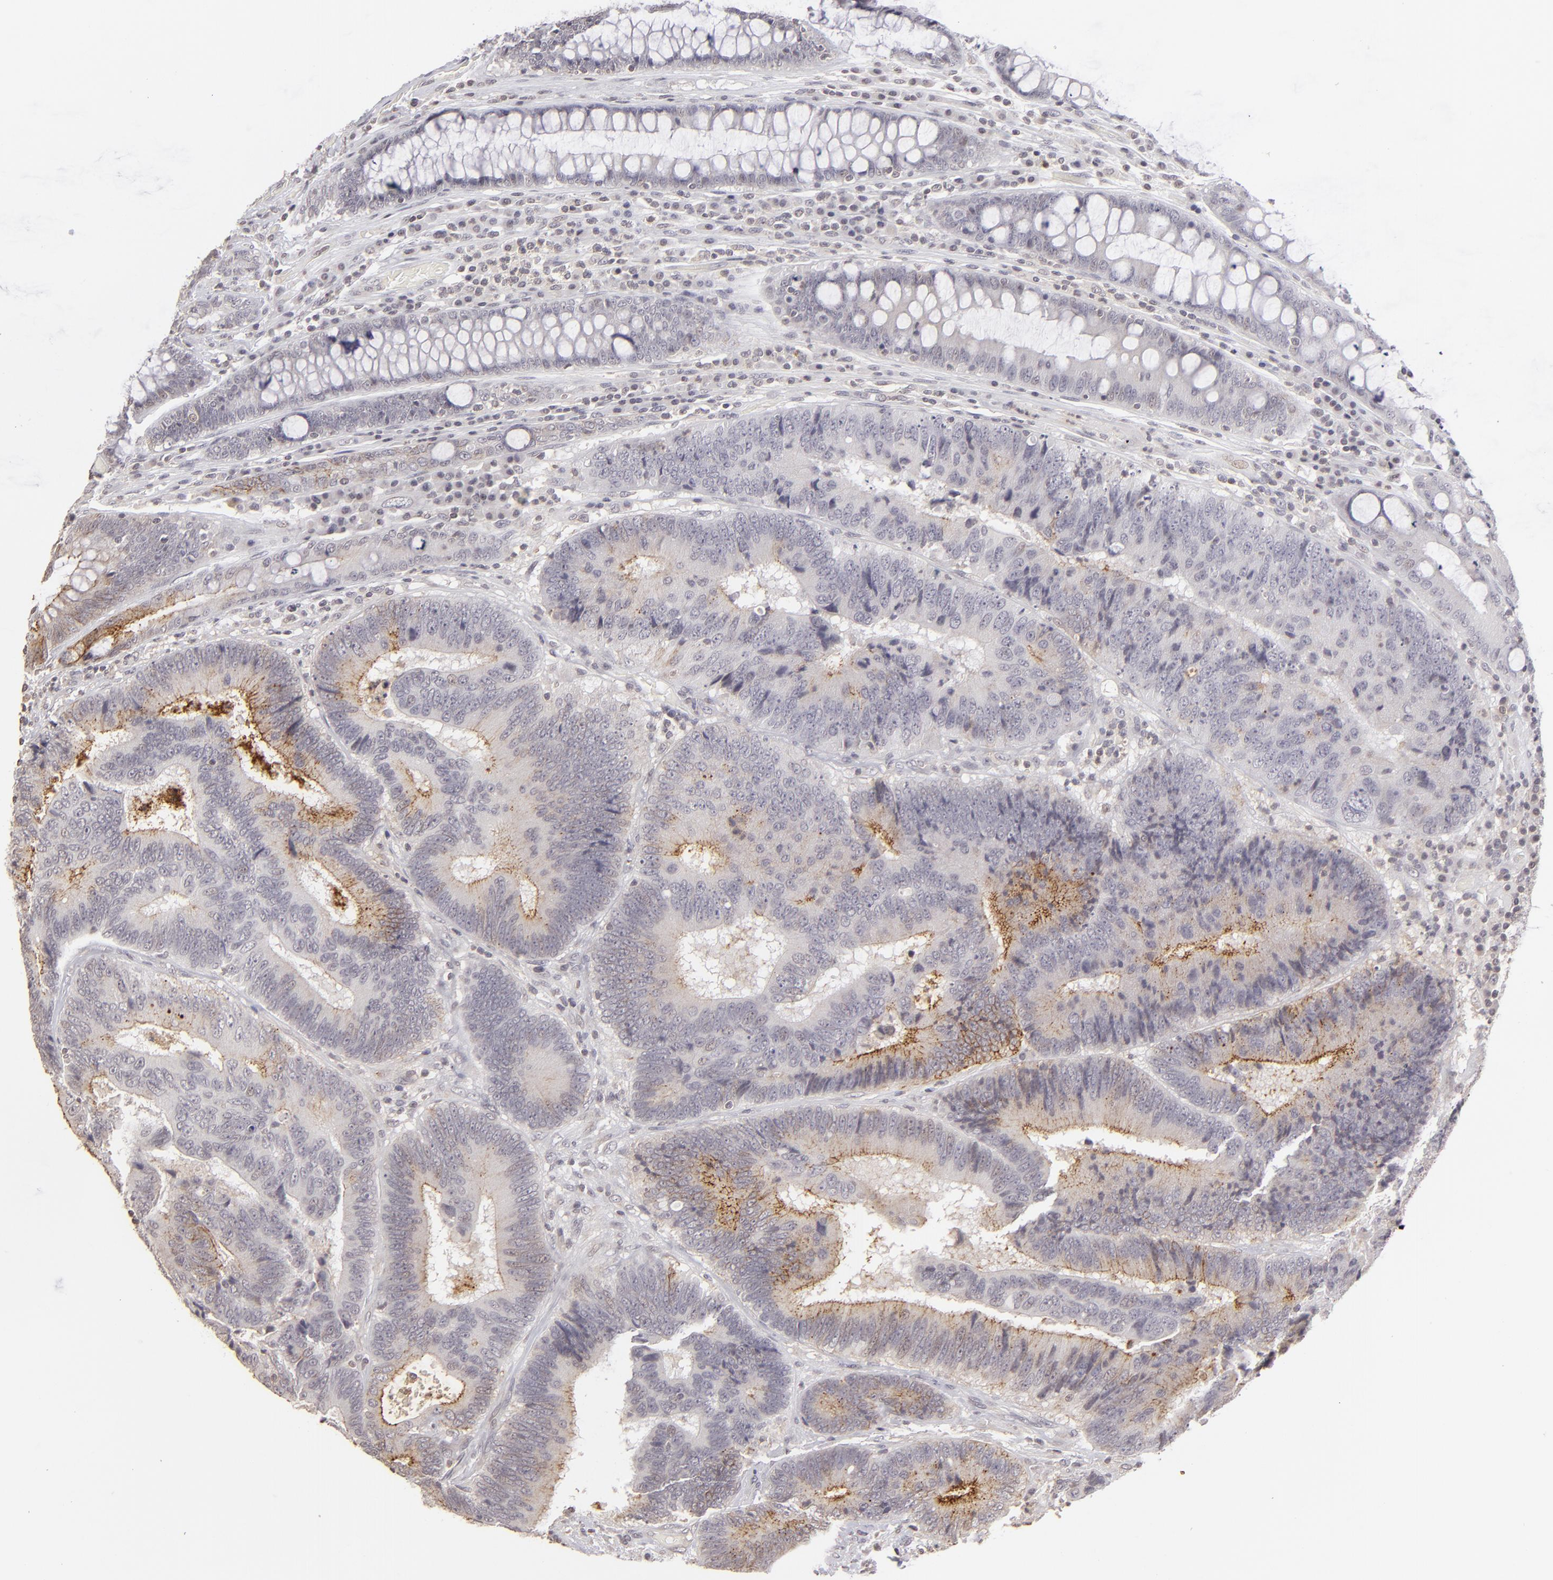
{"staining": {"intensity": "moderate", "quantity": "25%-75%", "location": "cytoplasmic/membranous"}, "tissue": "colorectal cancer", "cell_type": "Tumor cells", "image_type": "cancer", "snomed": [{"axis": "morphology", "description": "Normal tissue, NOS"}, {"axis": "morphology", "description": "Adenocarcinoma, NOS"}, {"axis": "topography", "description": "Colon"}], "caption": "High-magnification brightfield microscopy of colorectal adenocarcinoma stained with DAB (brown) and counterstained with hematoxylin (blue). tumor cells exhibit moderate cytoplasmic/membranous positivity is identified in approximately25%-75% of cells.", "gene": "CLDN2", "patient": {"sex": "female", "age": 78}}